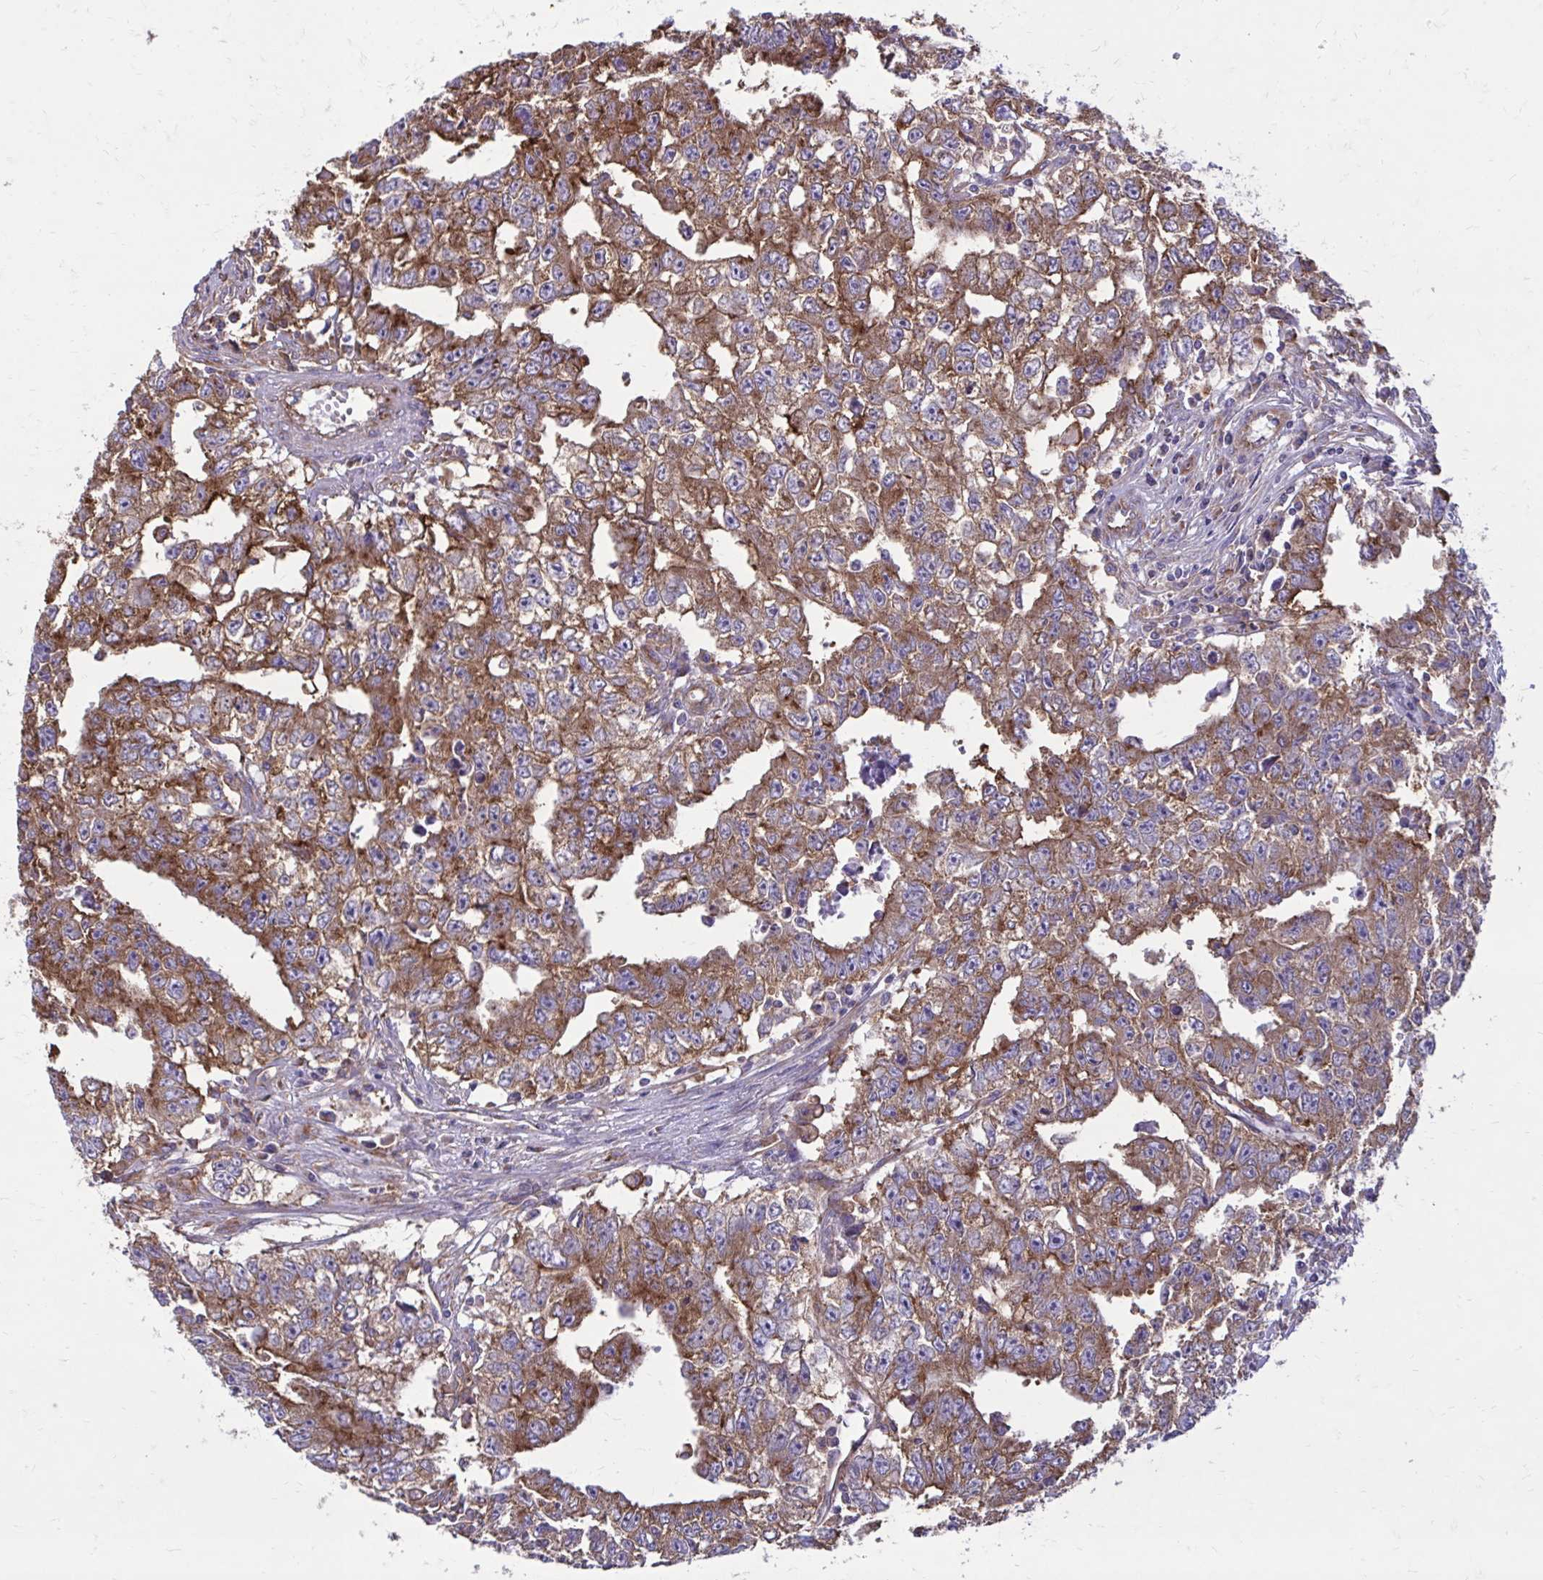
{"staining": {"intensity": "moderate", "quantity": ">75%", "location": "cytoplasmic/membranous"}, "tissue": "testis cancer", "cell_type": "Tumor cells", "image_type": "cancer", "snomed": [{"axis": "morphology", "description": "Carcinoma, Embryonal, NOS"}, {"axis": "morphology", "description": "Teratoma, malignant, NOS"}, {"axis": "topography", "description": "Testis"}], "caption": "The histopathology image shows a brown stain indicating the presence of a protein in the cytoplasmic/membranous of tumor cells in teratoma (malignant) (testis).", "gene": "CLTA", "patient": {"sex": "male", "age": 24}}